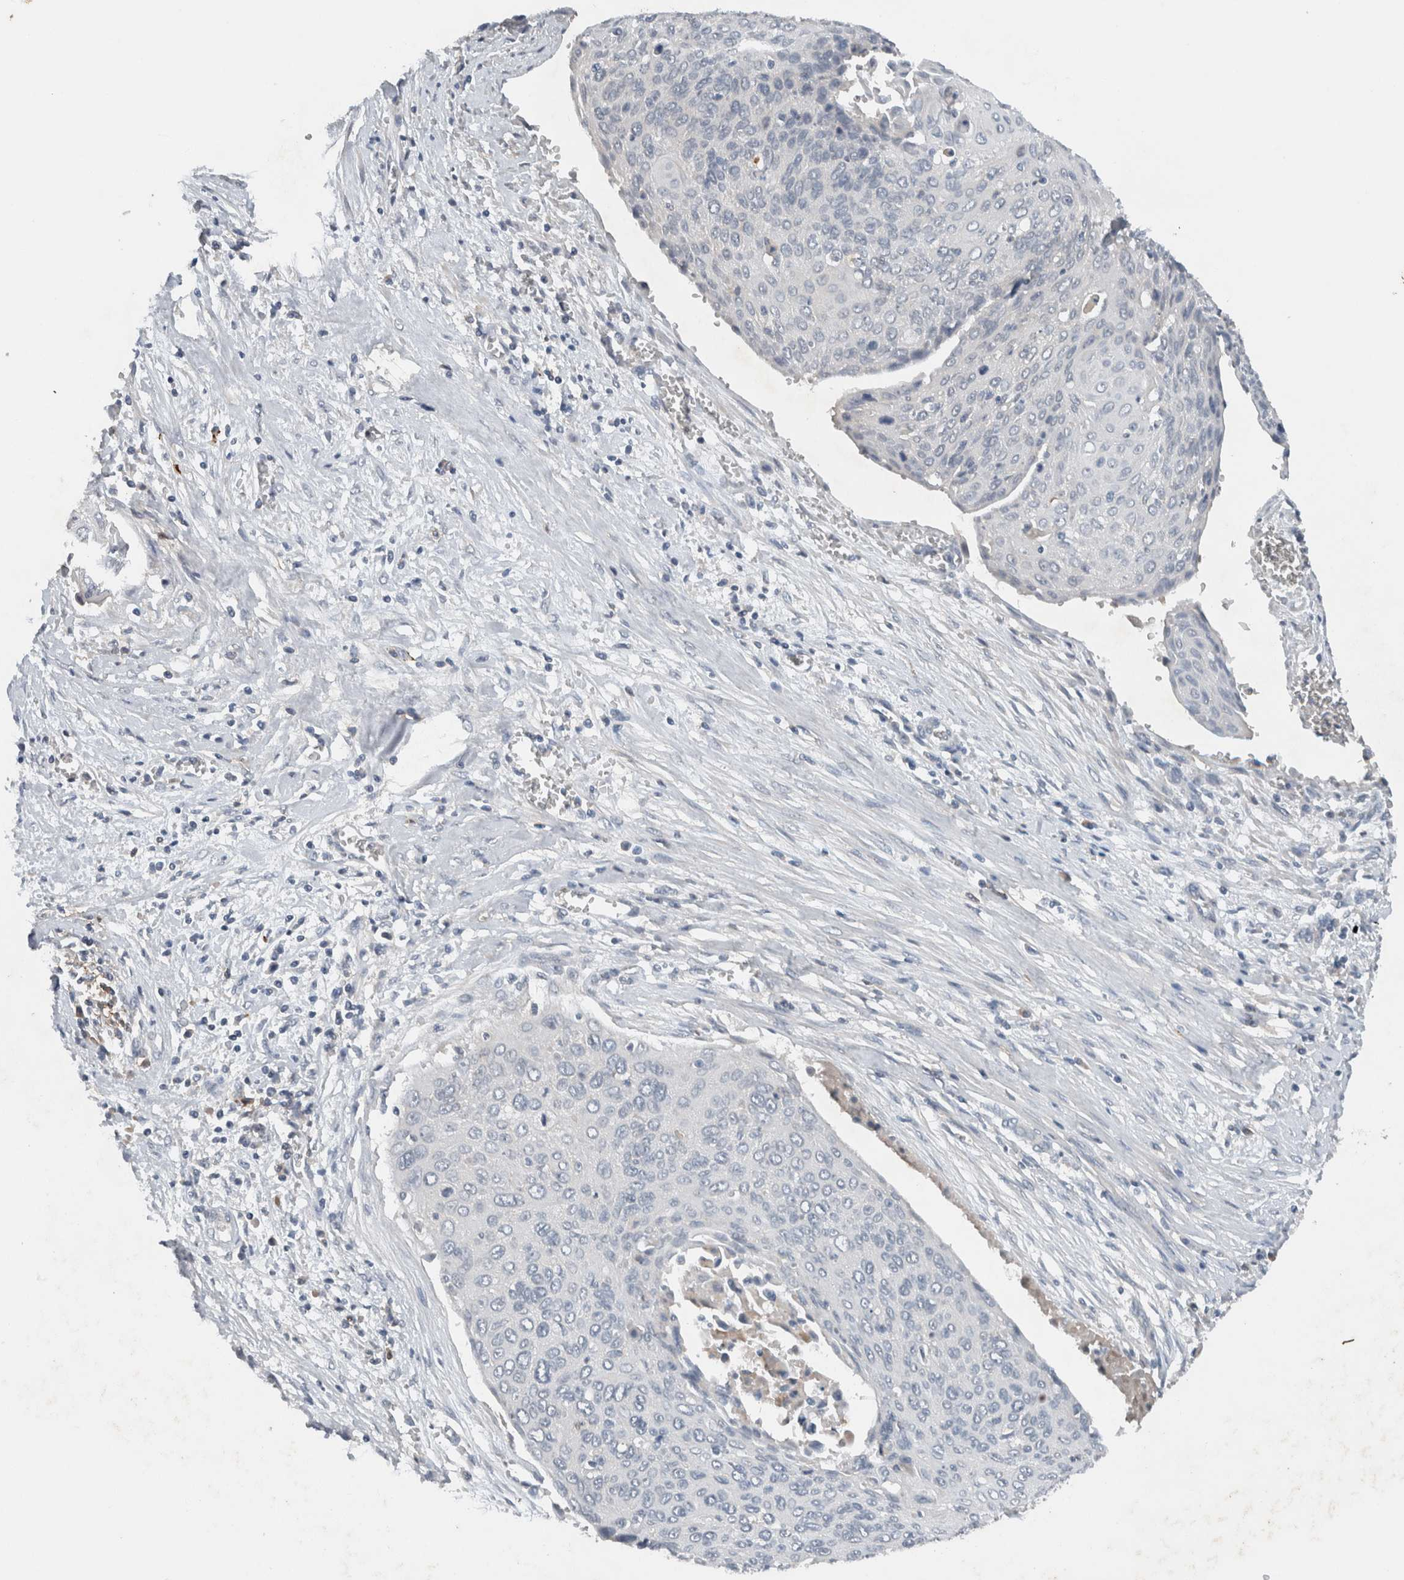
{"staining": {"intensity": "negative", "quantity": "none", "location": "none"}, "tissue": "cervical cancer", "cell_type": "Tumor cells", "image_type": "cancer", "snomed": [{"axis": "morphology", "description": "Squamous cell carcinoma, NOS"}, {"axis": "topography", "description": "Cervix"}], "caption": "High power microscopy micrograph of an immunohistochemistry micrograph of squamous cell carcinoma (cervical), revealing no significant staining in tumor cells.", "gene": "UGCG", "patient": {"sex": "female", "age": 55}}